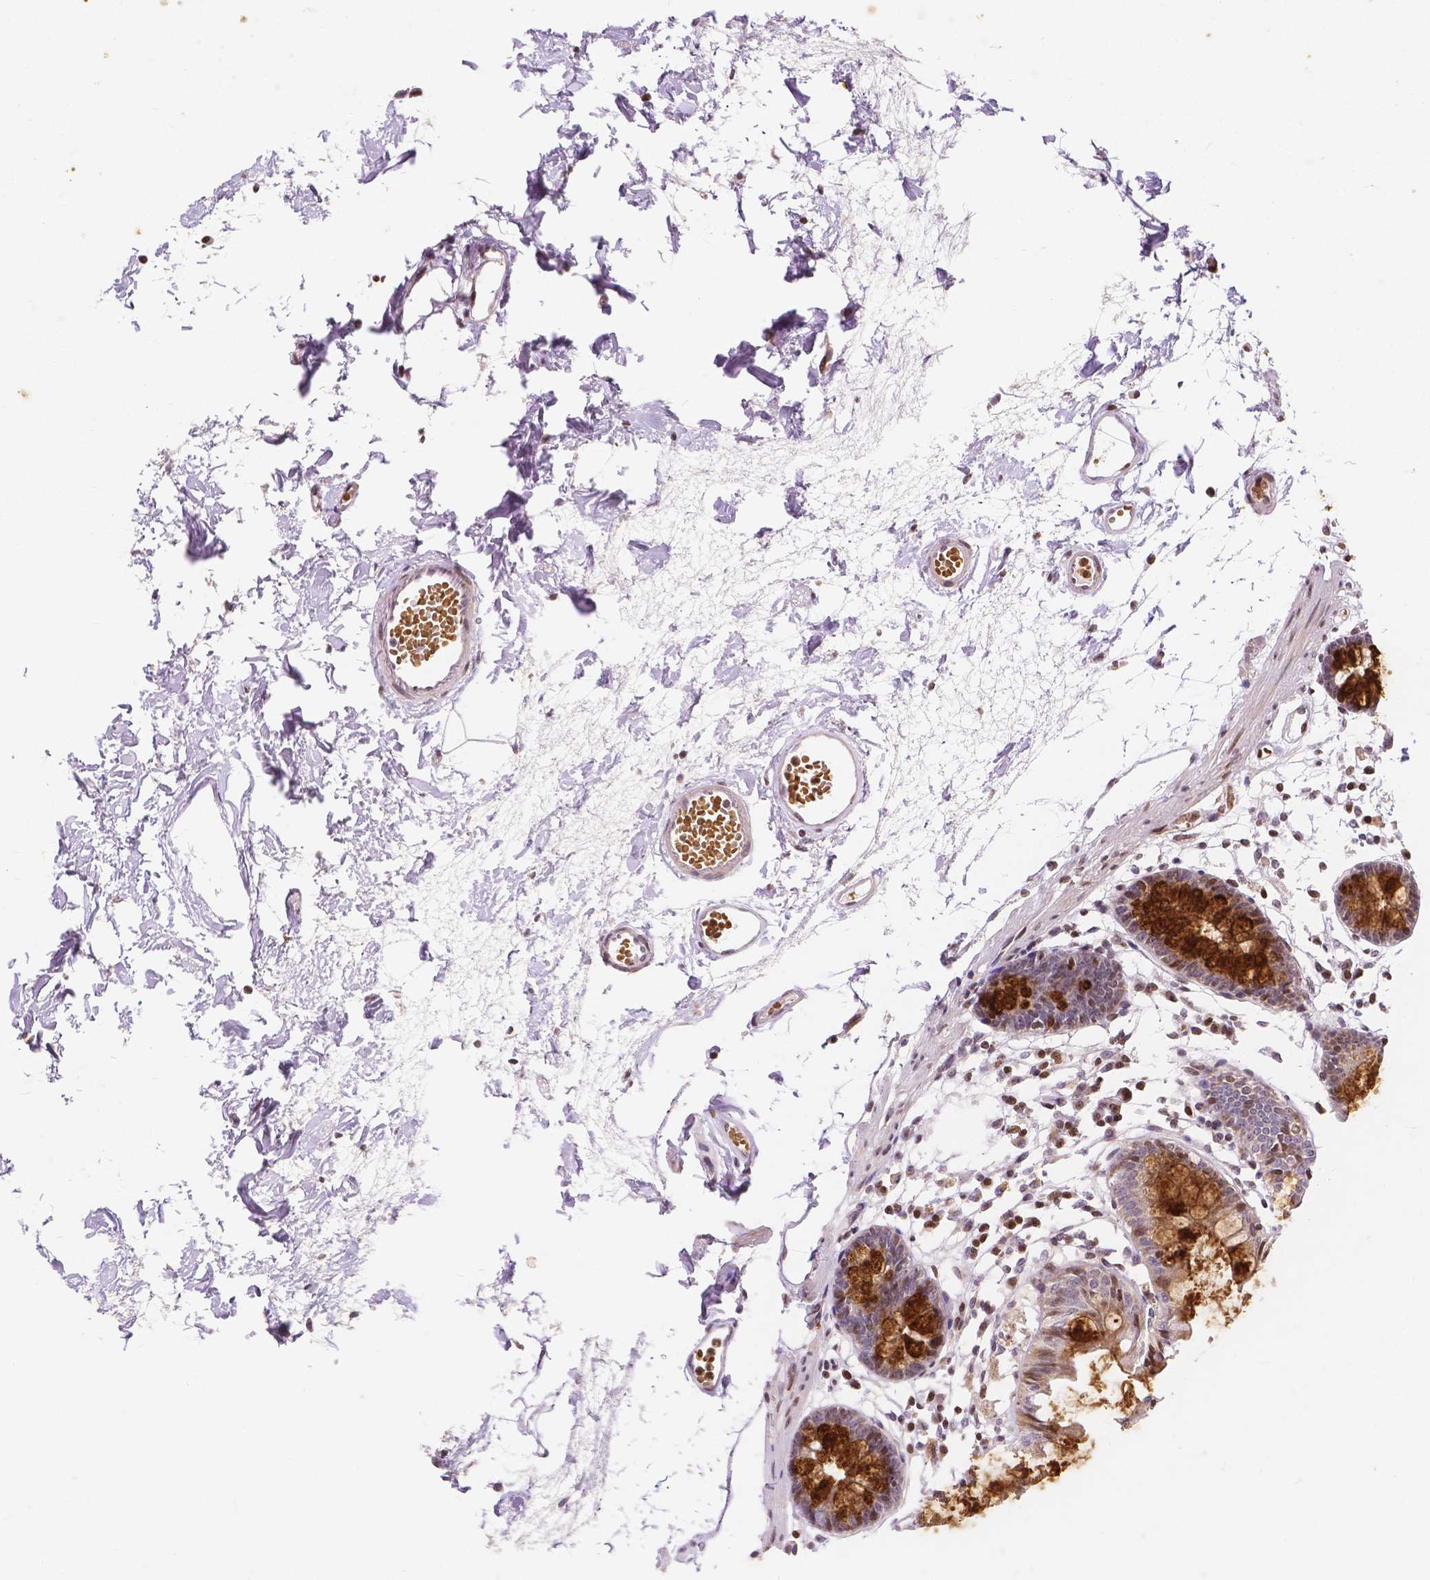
{"staining": {"intensity": "negative", "quantity": "none", "location": "none"}, "tissue": "colon", "cell_type": "Endothelial cells", "image_type": "normal", "snomed": [{"axis": "morphology", "description": "Normal tissue, NOS"}, {"axis": "topography", "description": "Colon"}], "caption": "DAB (3,3'-diaminobenzidine) immunohistochemical staining of benign human colon exhibits no significant expression in endothelial cells. The staining was performed using DAB (3,3'-diaminobenzidine) to visualize the protein expression in brown, while the nuclei were stained in blue with hematoxylin (Magnification: 20x).", "gene": "PTPN18", "patient": {"sex": "female", "age": 84}}